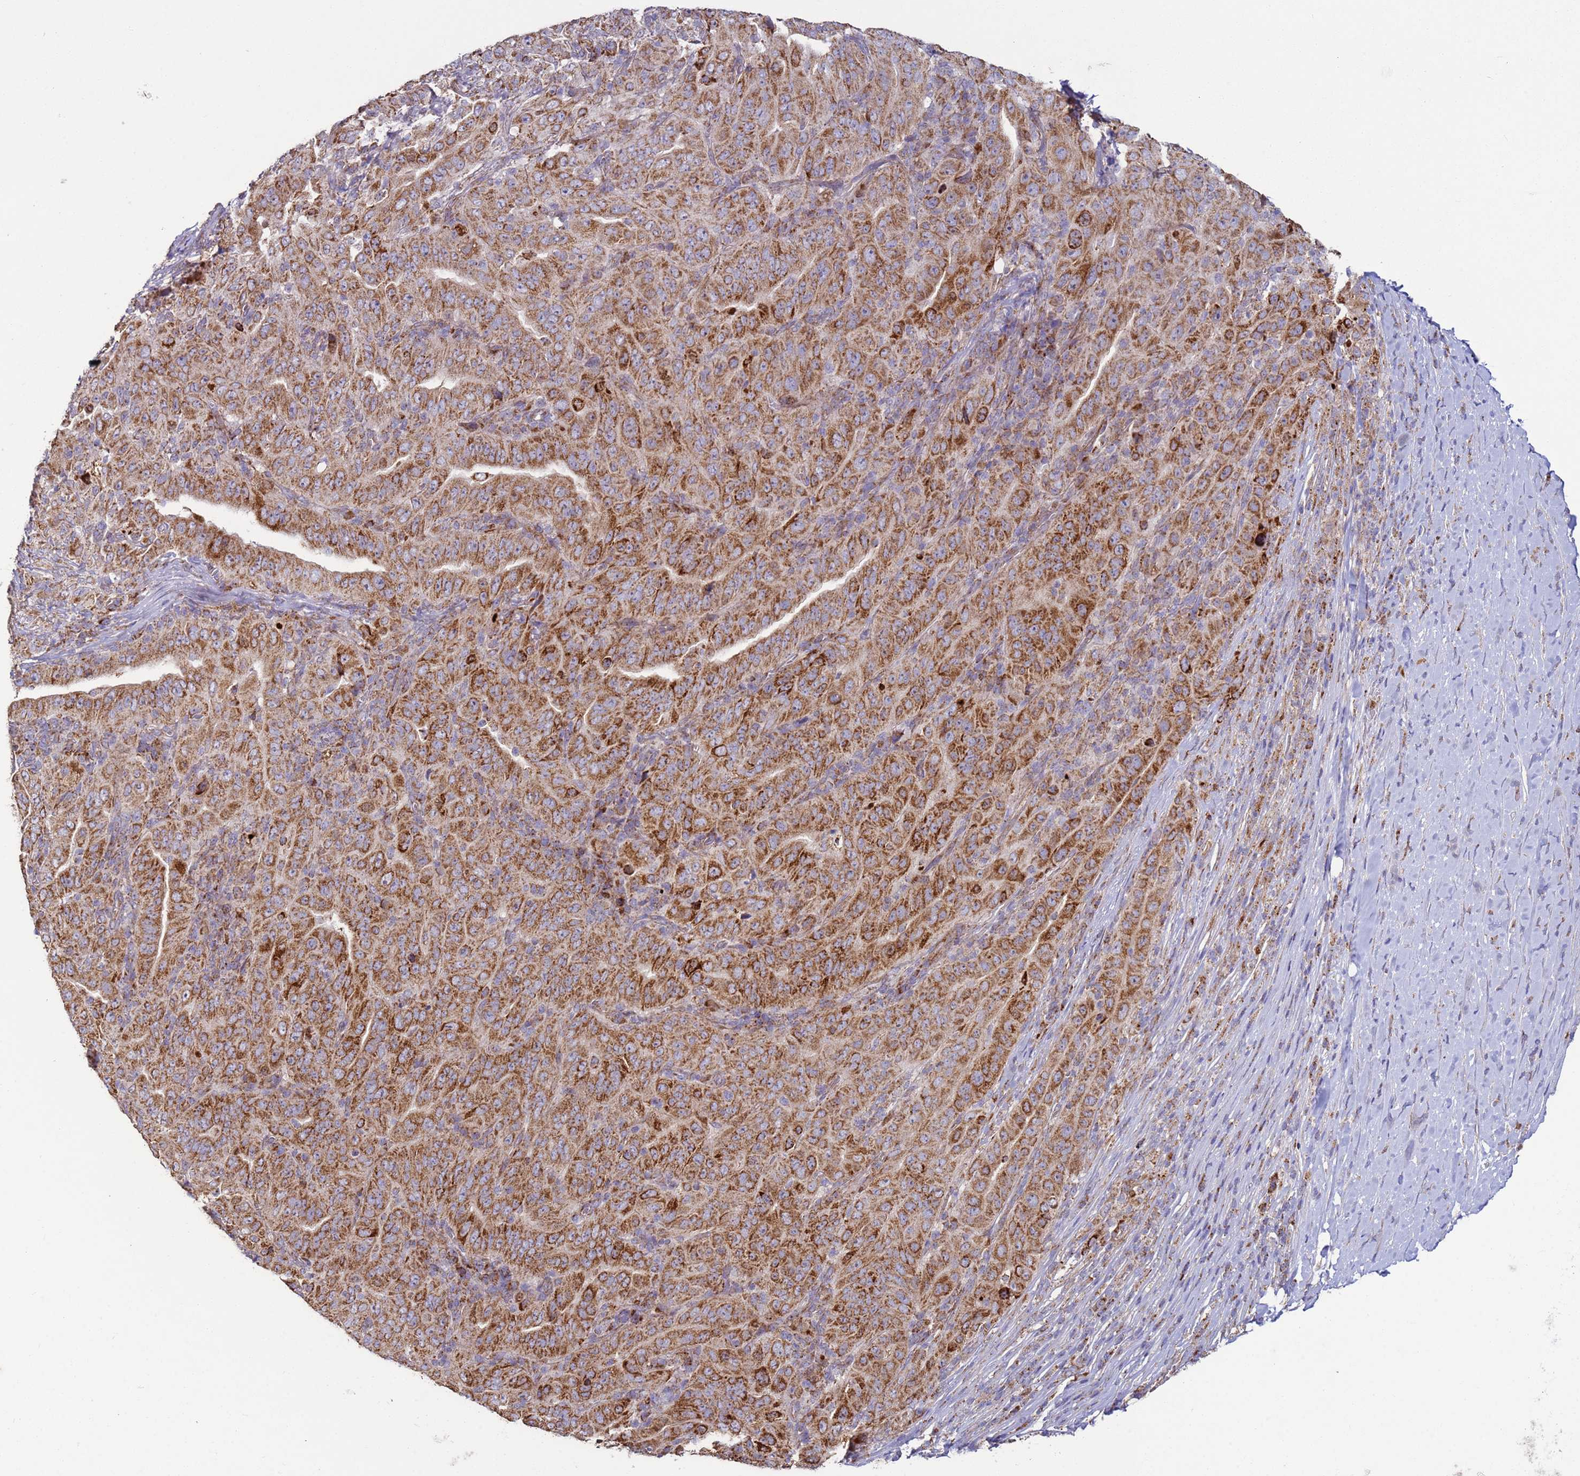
{"staining": {"intensity": "strong", "quantity": ">75%", "location": "cytoplasmic/membranous"}, "tissue": "pancreatic cancer", "cell_type": "Tumor cells", "image_type": "cancer", "snomed": [{"axis": "morphology", "description": "Adenocarcinoma, NOS"}, {"axis": "topography", "description": "Pancreas"}], "caption": "Brown immunohistochemical staining in pancreatic cancer demonstrates strong cytoplasmic/membranous expression in about >75% of tumor cells.", "gene": "FBXO33", "patient": {"sex": "male", "age": 63}}